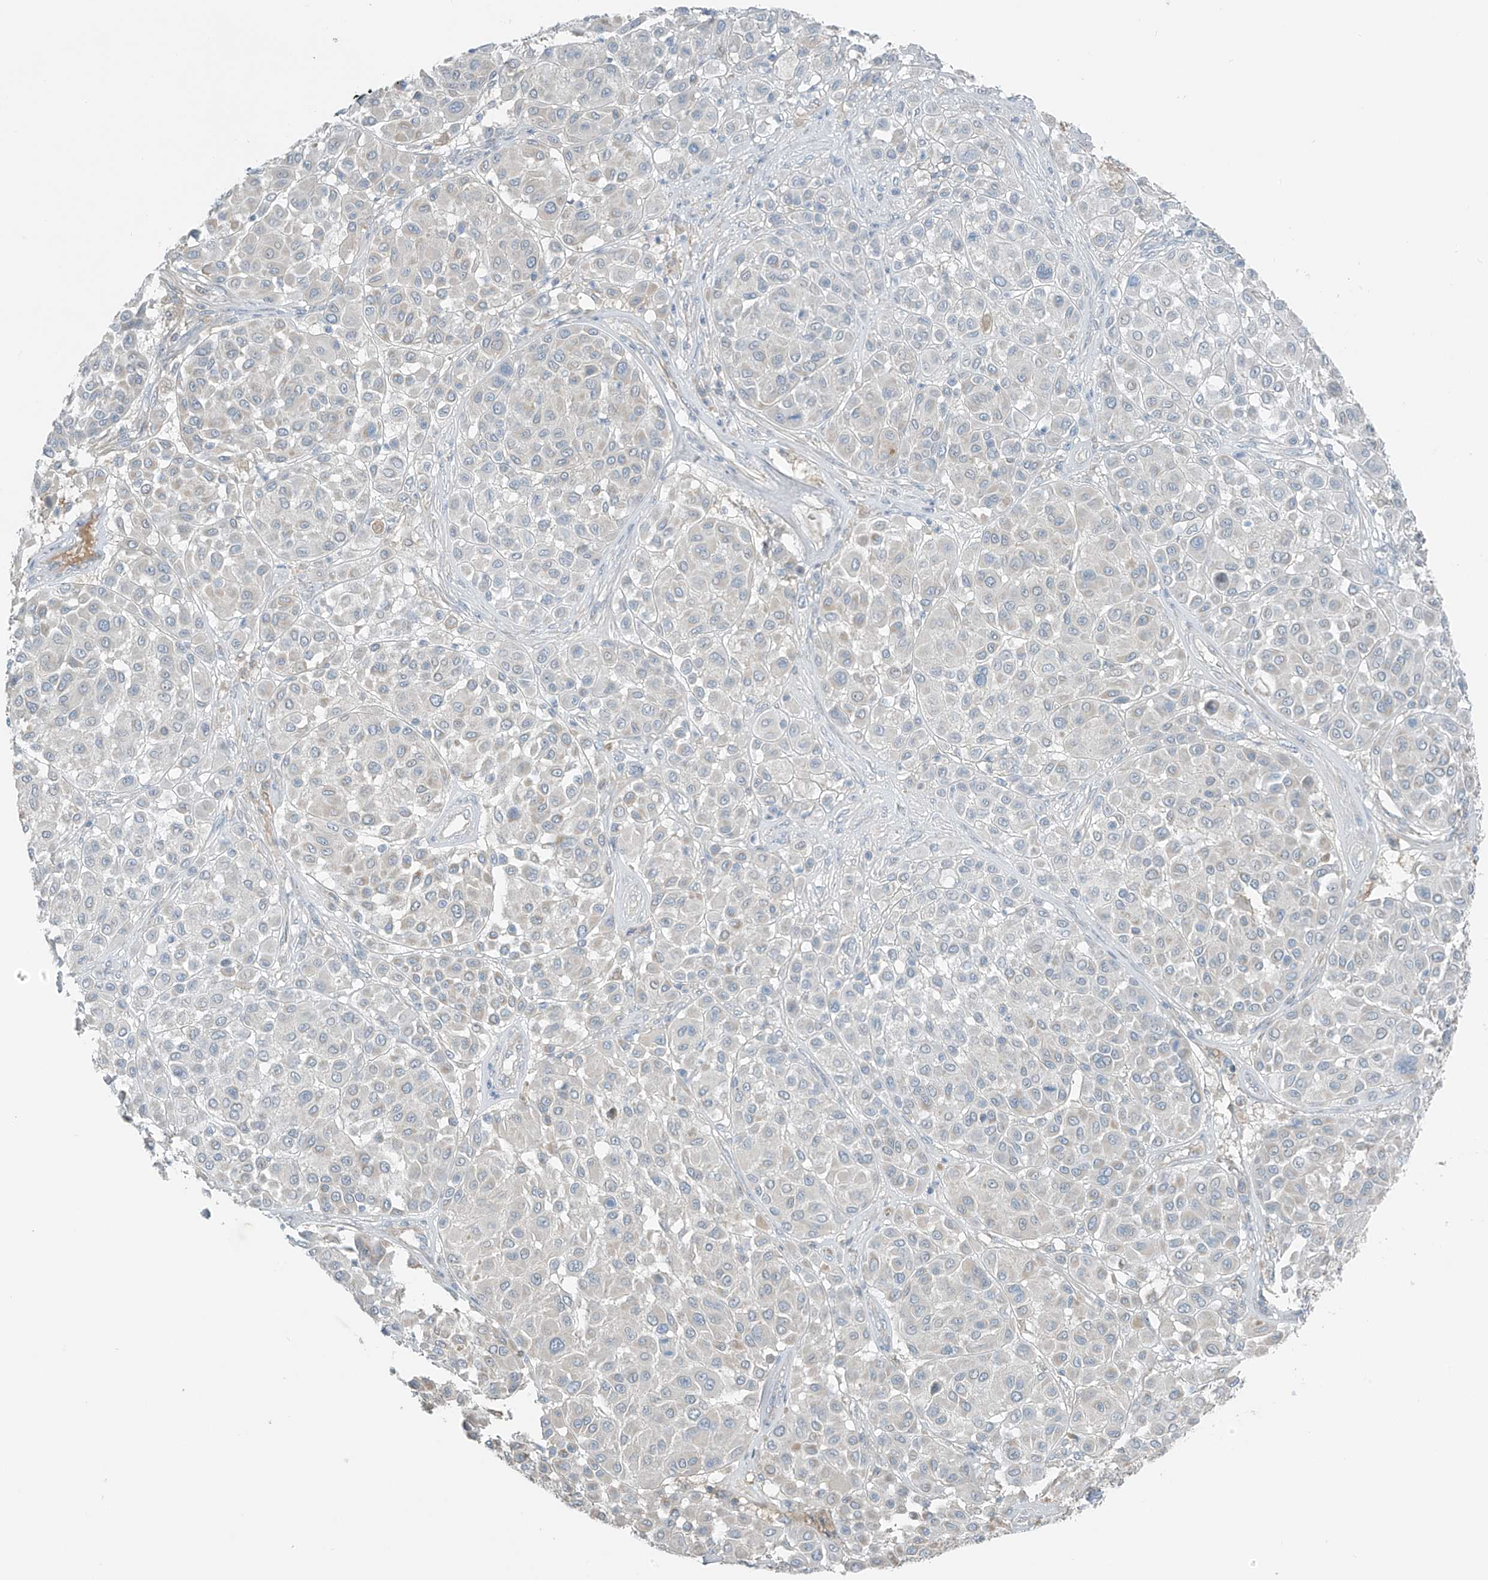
{"staining": {"intensity": "negative", "quantity": "none", "location": "none"}, "tissue": "melanoma", "cell_type": "Tumor cells", "image_type": "cancer", "snomed": [{"axis": "morphology", "description": "Malignant melanoma, Metastatic site"}, {"axis": "topography", "description": "Soft tissue"}], "caption": "Tumor cells are negative for protein expression in human malignant melanoma (metastatic site).", "gene": "FAM131C", "patient": {"sex": "male", "age": 41}}